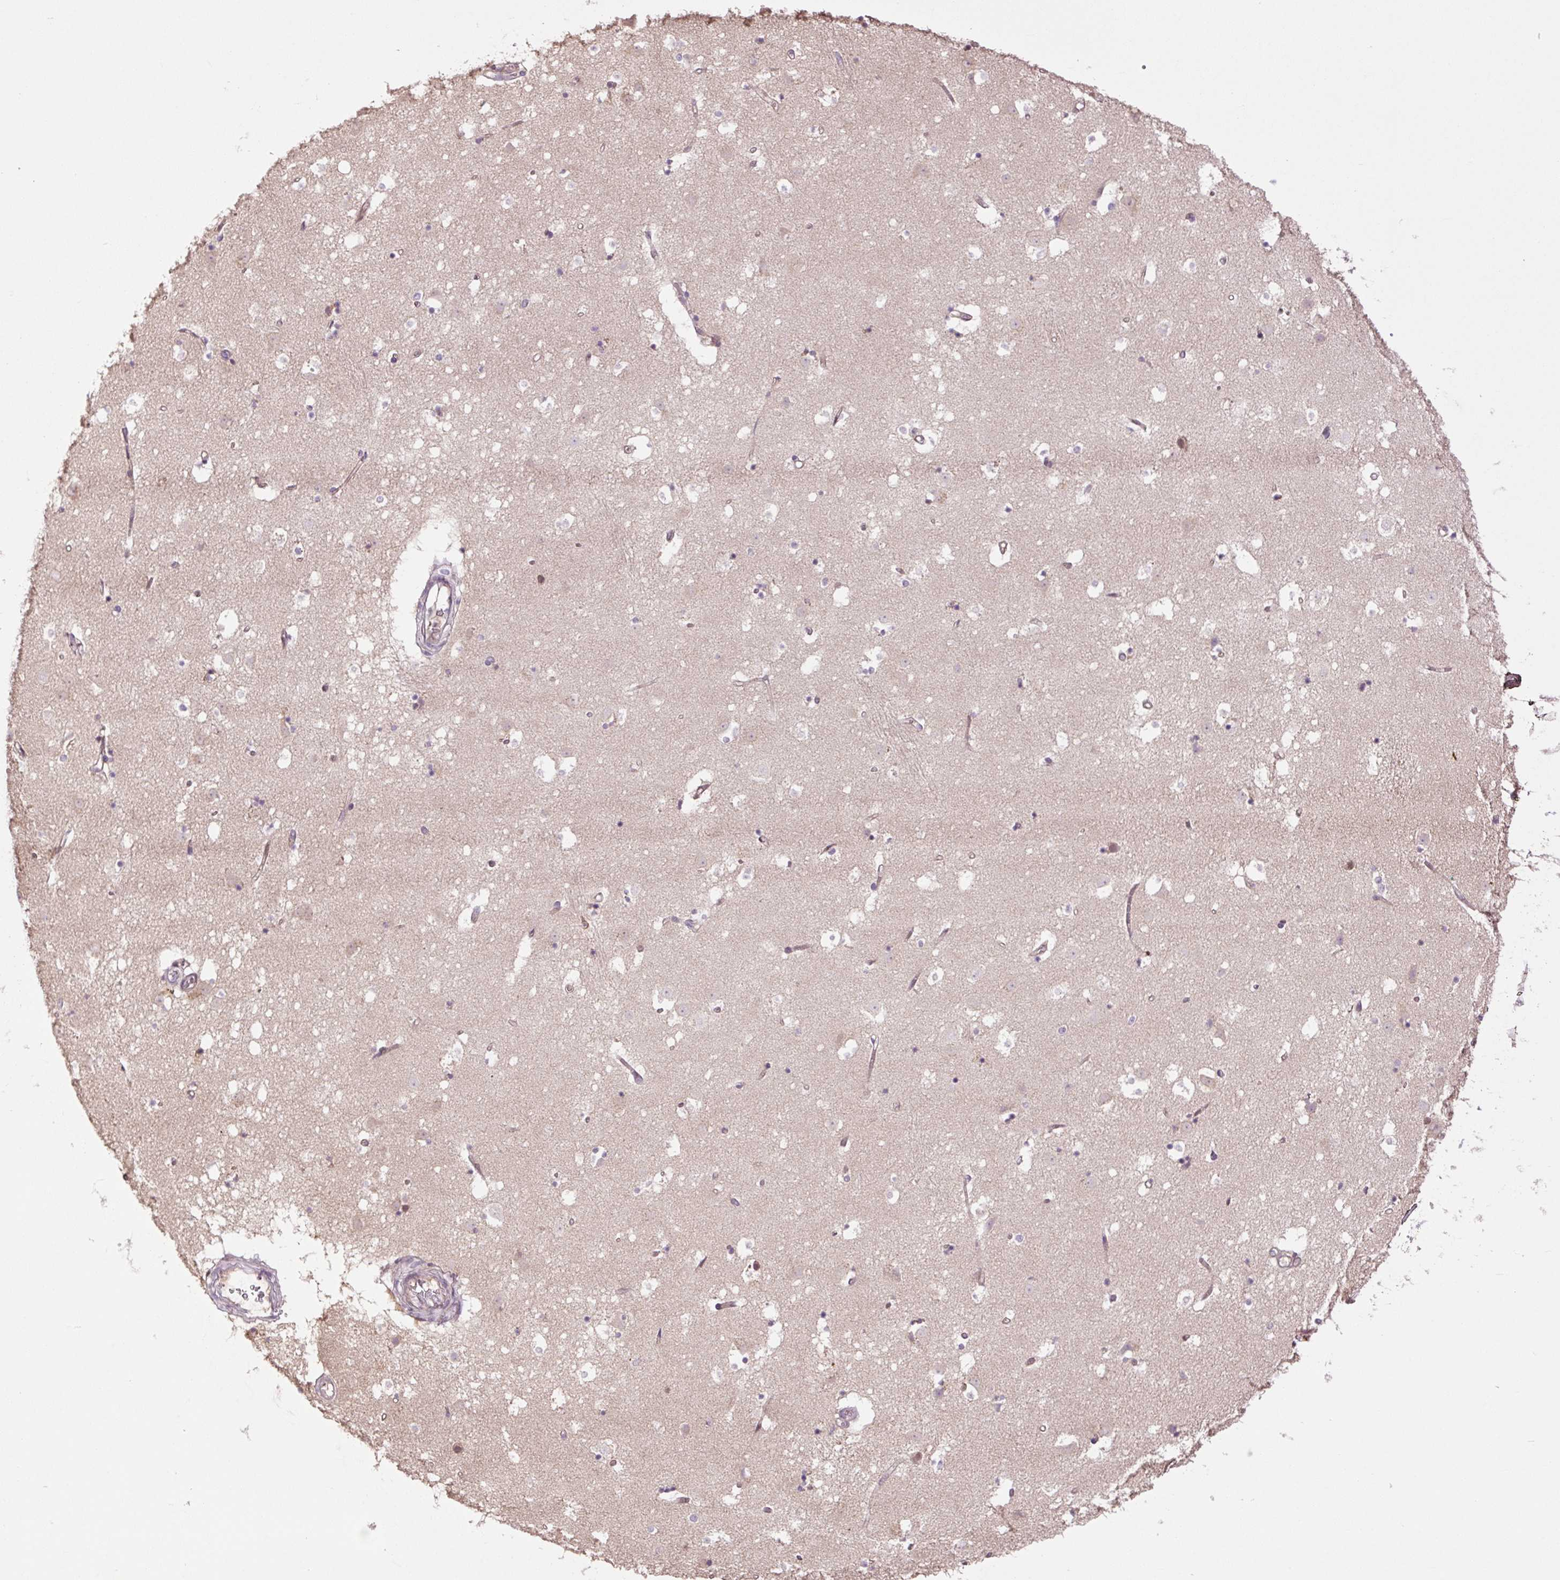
{"staining": {"intensity": "negative", "quantity": "none", "location": "none"}, "tissue": "caudate", "cell_type": "Glial cells", "image_type": "normal", "snomed": [{"axis": "morphology", "description": "Normal tissue, NOS"}, {"axis": "topography", "description": "Lateral ventricle wall"}], "caption": "IHC image of unremarkable human caudate stained for a protein (brown), which demonstrates no staining in glial cells.", "gene": "TPT1", "patient": {"sex": "male", "age": 58}}